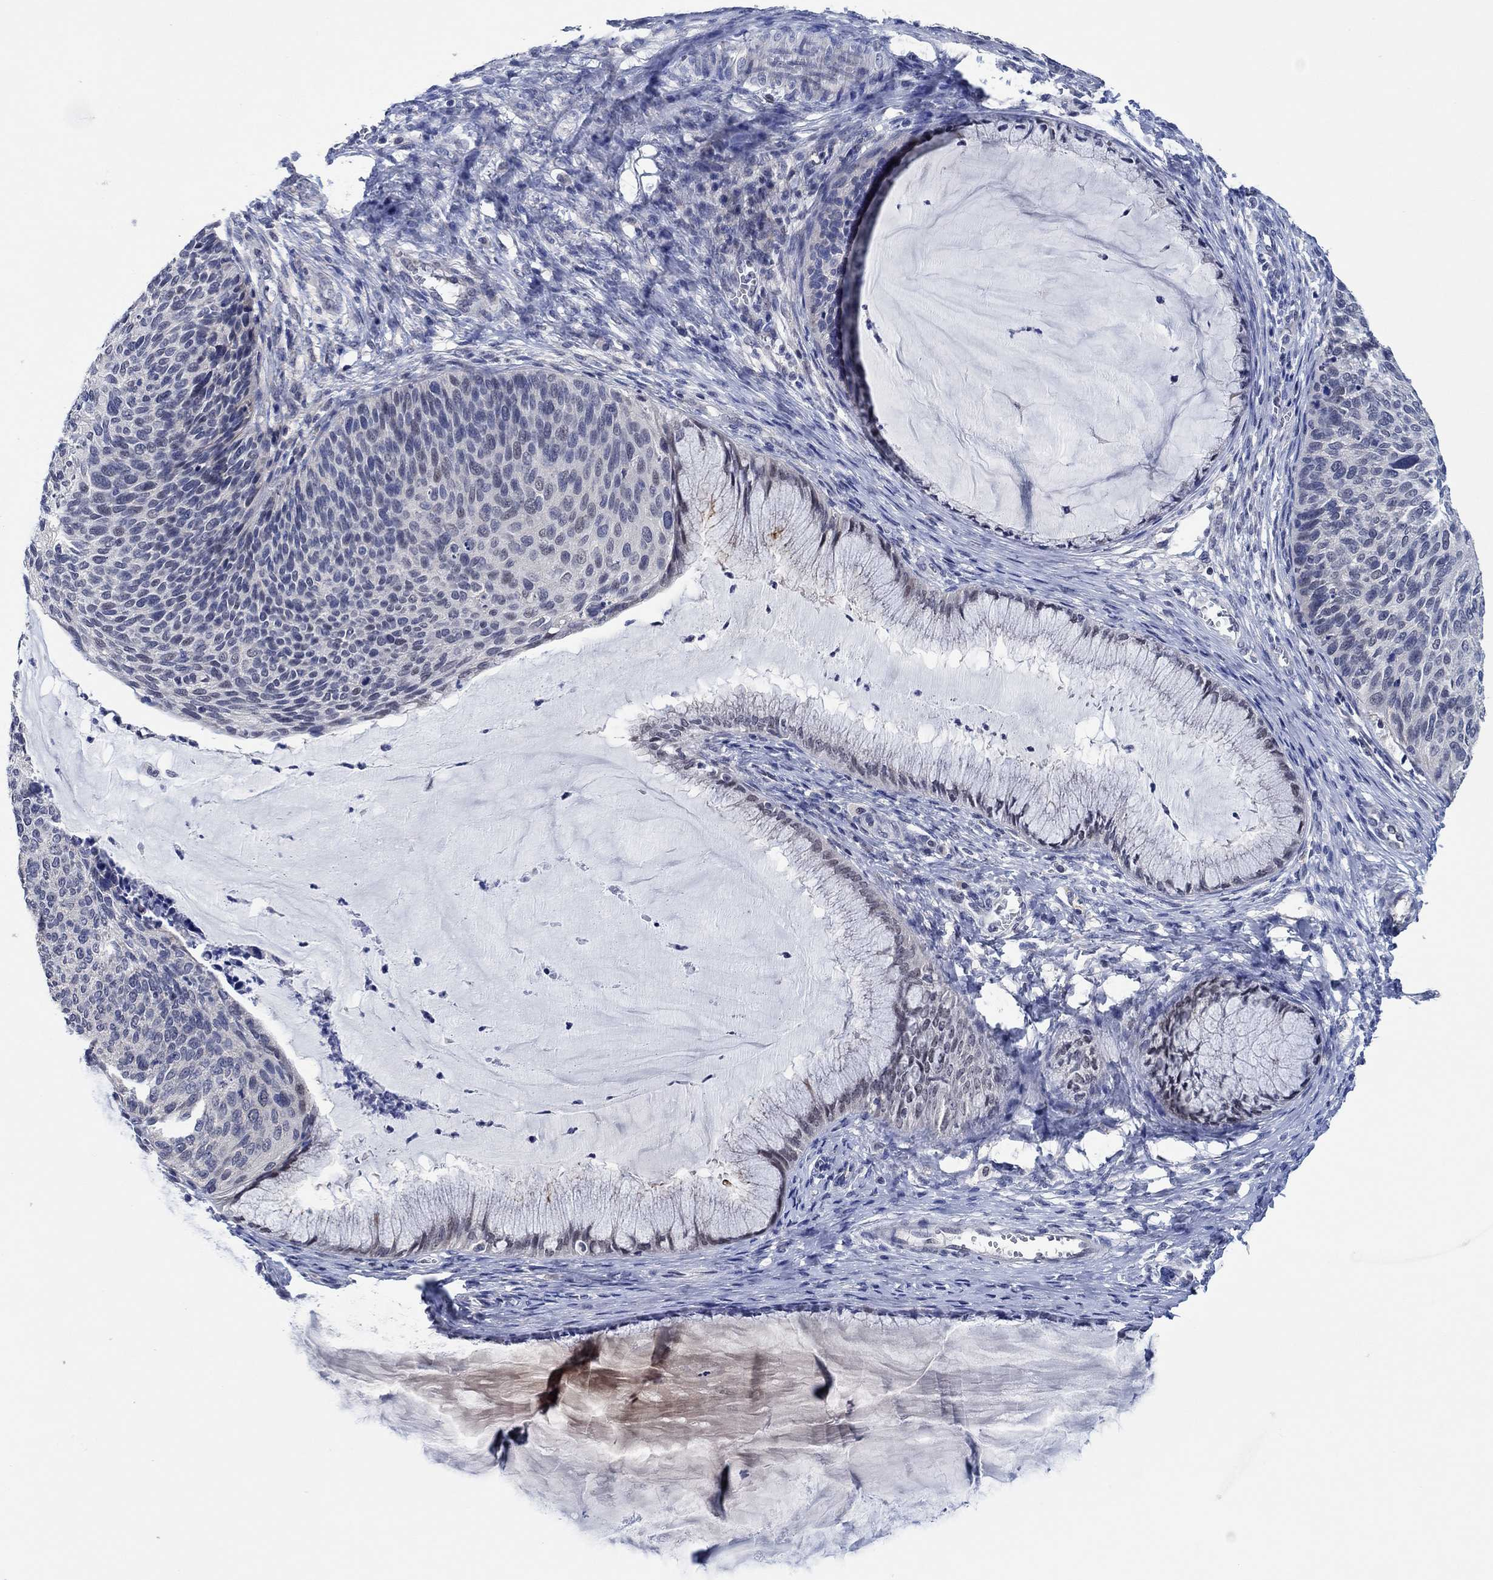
{"staining": {"intensity": "negative", "quantity": "none", "location": "none"}, "tissue": "cervical cancer", "cell_type": "Tumor cells", "image_type": "cancer", "snomed": [{"axis": "morphology", "description": "Squamous cell carcinoma, NOS"}, {"axis": "topography", "description": "Cervix"}], "caption": "There is no significant positivity in tumor cells of cervical cancer (squamous cell carcinoma).", "gene": "PRRT3", "patient": {"sex": "female", "age": 36}}